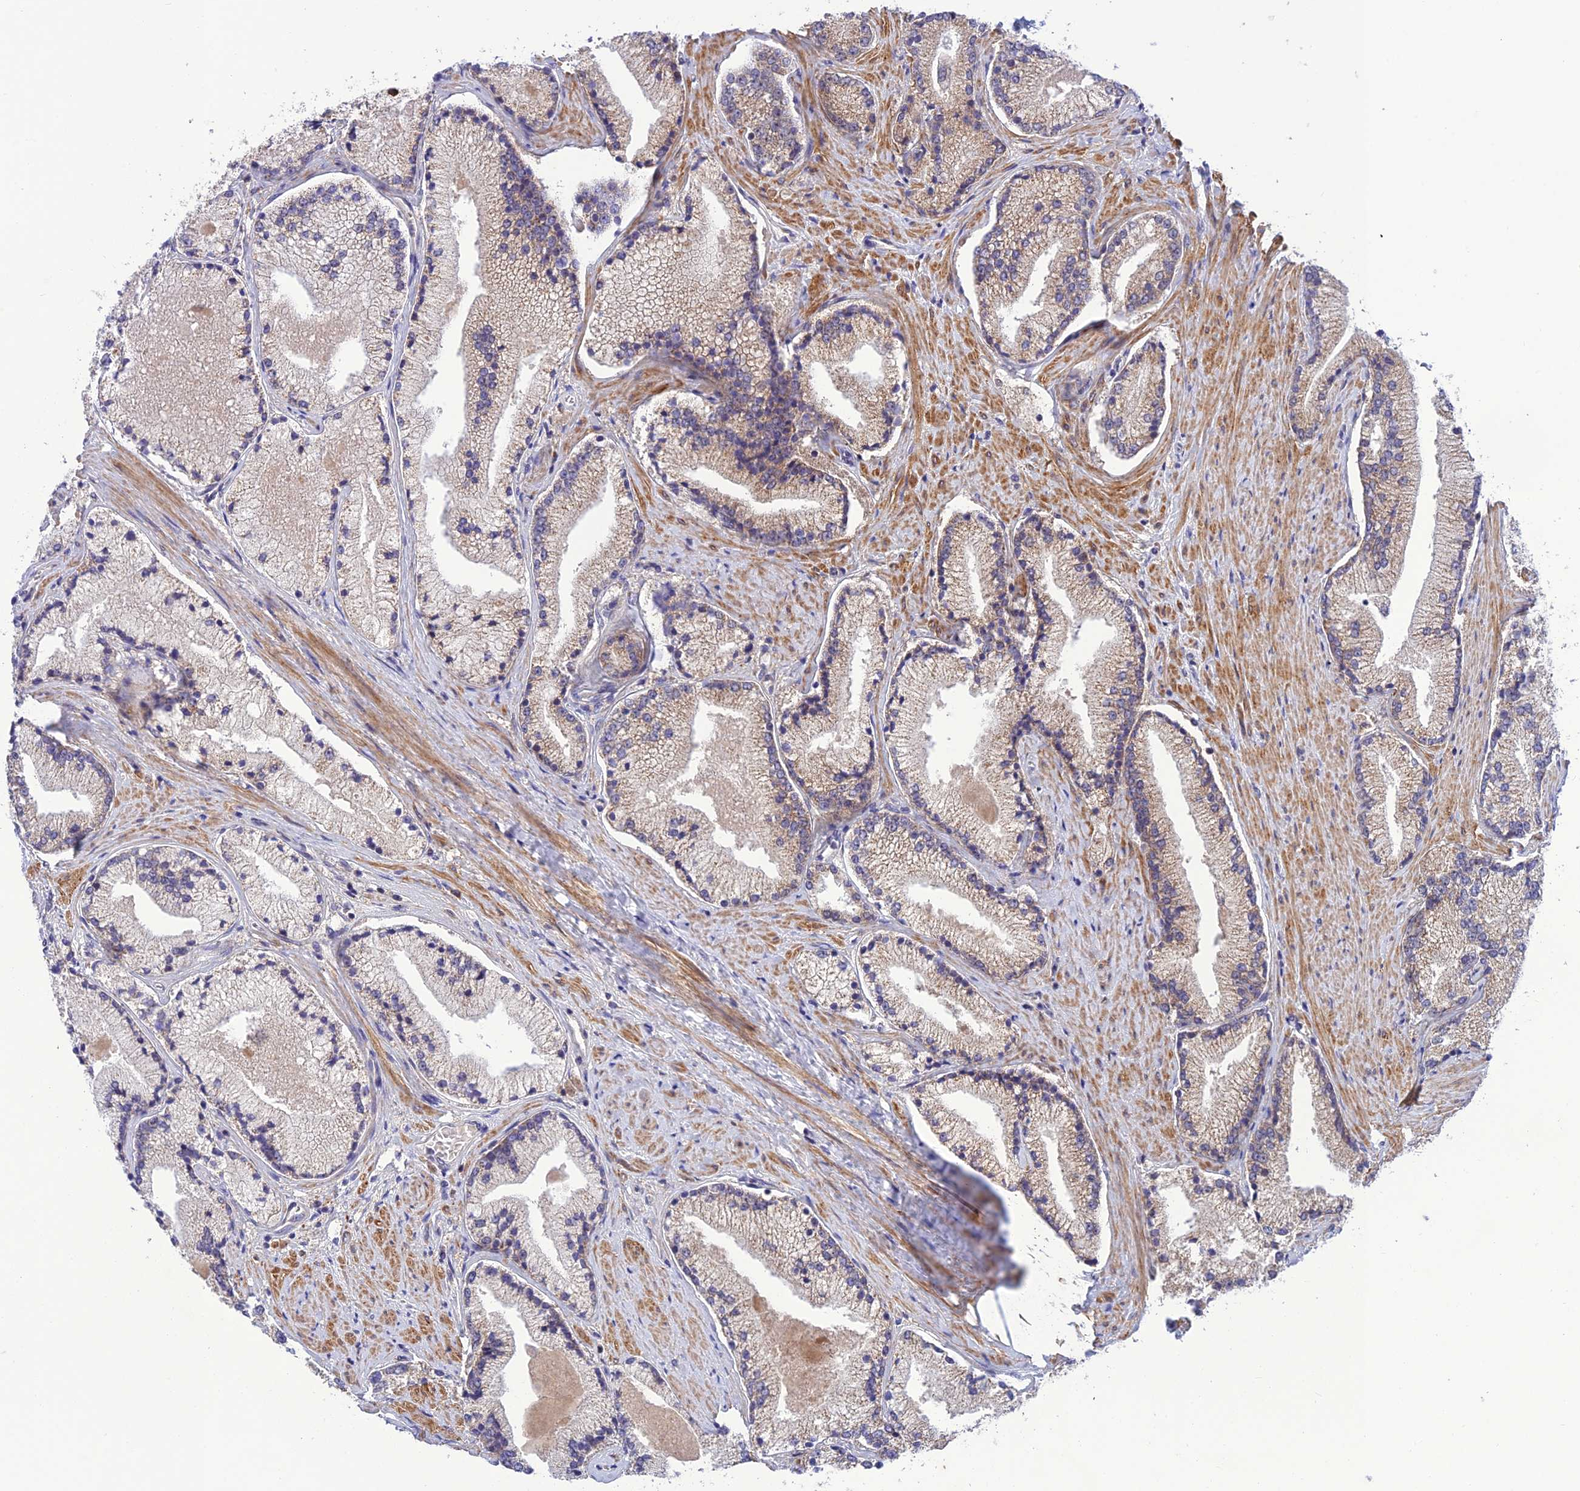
{"staining": {"intensity": "weak", "quantity": "<25%", "location": "cytoplasmic/membranous"}, "tissue": "prostate cancer", "cell_type": "Tumor cells", "image_type": "cancer", "snomed": [{"axis": "morphology", "description": "Adenocarcinoma, High grade"}, {"axis": "topography", "description": "Prostate"}], "caption": "Prostate adenocarcinoma (high-grade) stained for a protein using immunohistochemistry demonstrates no staining tumor cells.", "gene": "UROS", "patient": {"sex": "male", "age": 67}}